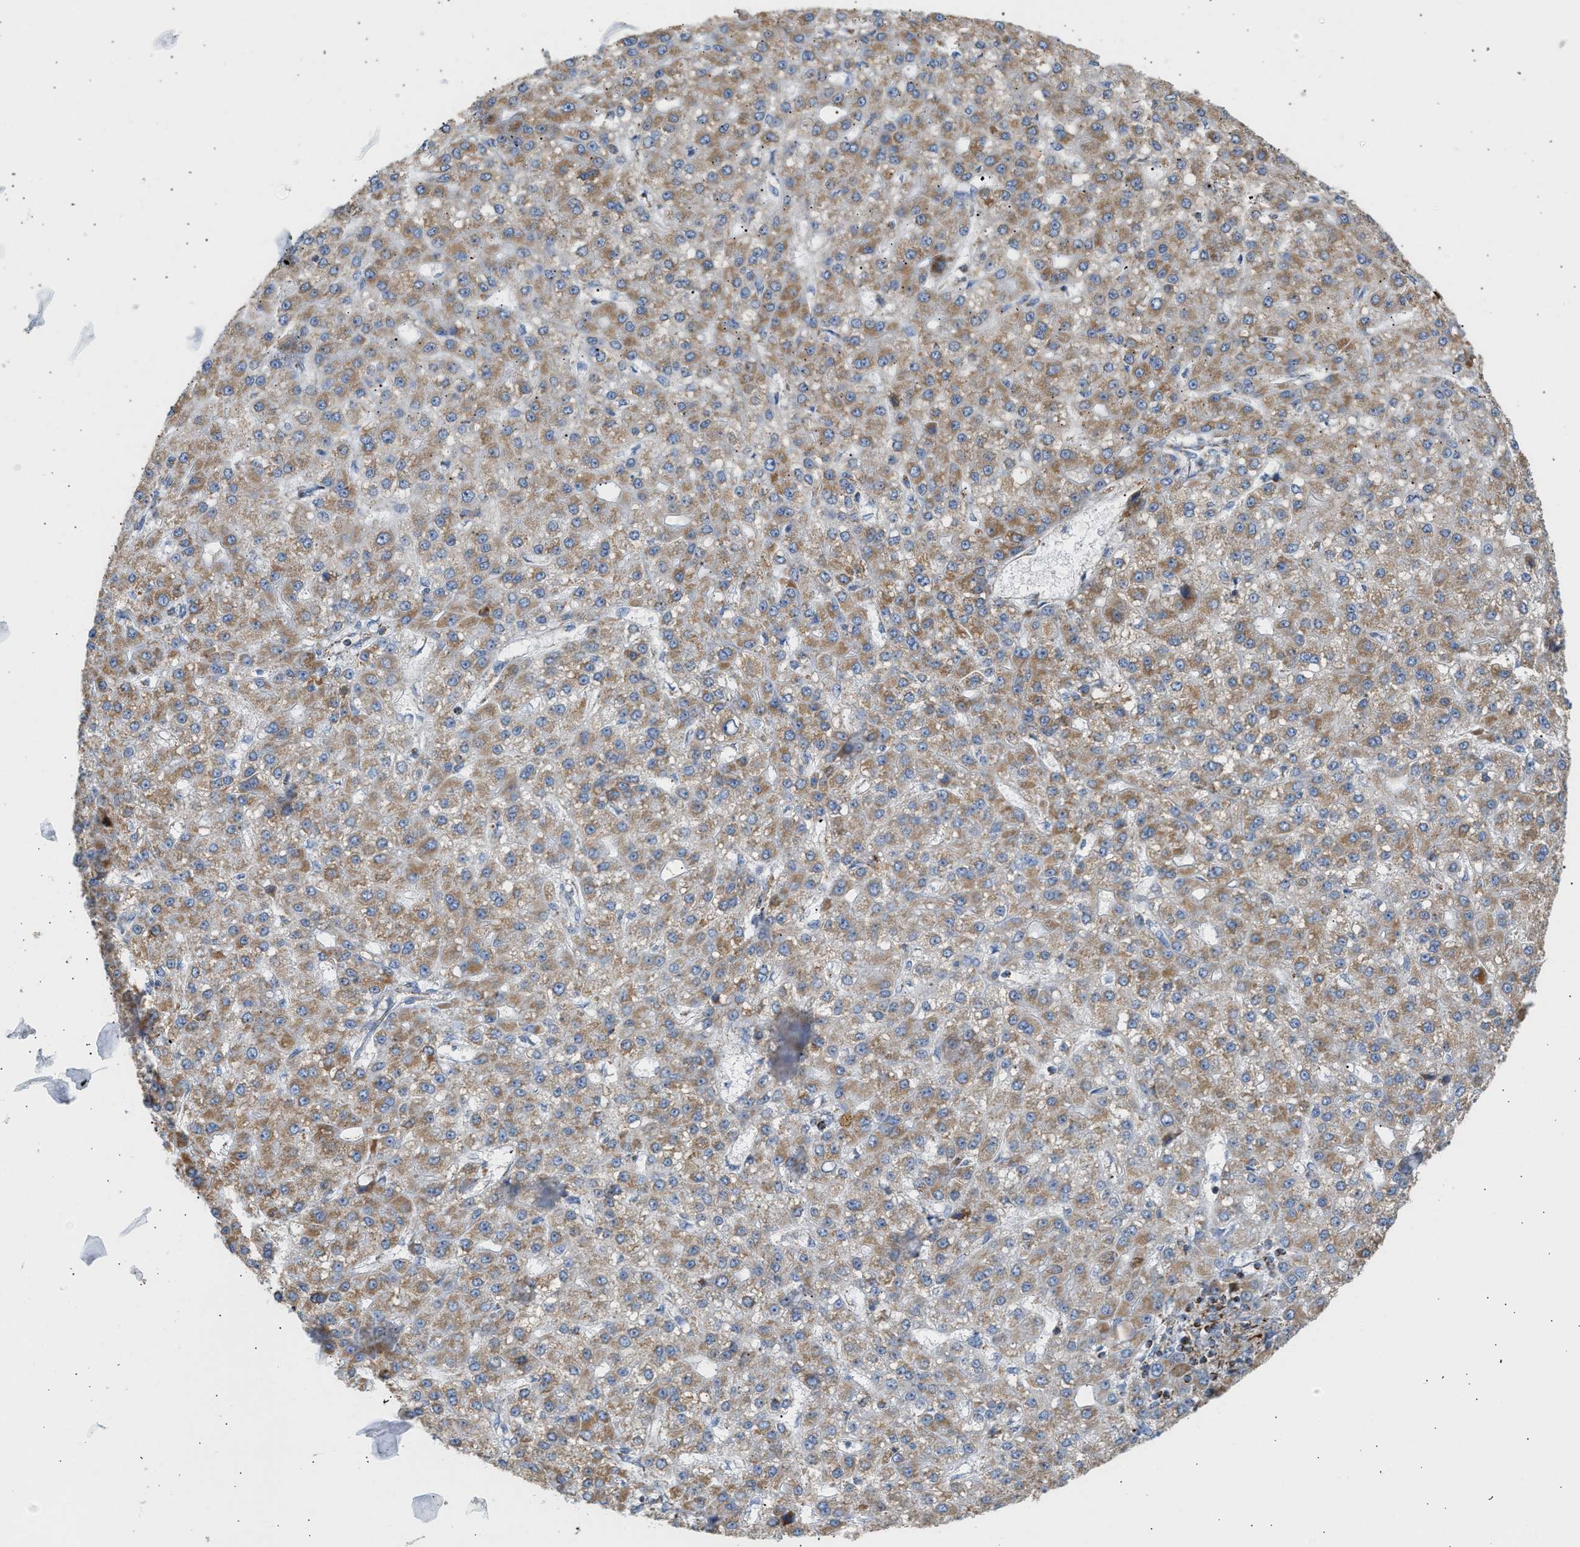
{"staining": {"intensity": "moderate", "quantity": ">75%", "location": "cytoplasmic/membranous"}, "tissue": "liver cancer", "cell_type": "Tumor cells", "image_type": "cancer", "snomed": [{"axis": "morphology", "description": "Carcinoma, Hepatocellular, NOS"}, {"axis": "topography", "description": "Liver"}], "caption": "Immunohistochemical staining of human liver hepatocellular carcinoma exhibits medium levels of moderate cytoplasmic/membranous positivity in approximately >75% of tumor cells. Using DAB (brown) and hematoxylin (blue) stains, captured at high magnification using brightfield microscopy.", "gene": "OGDH", "patient": {"sex": "male", "age": 67}}